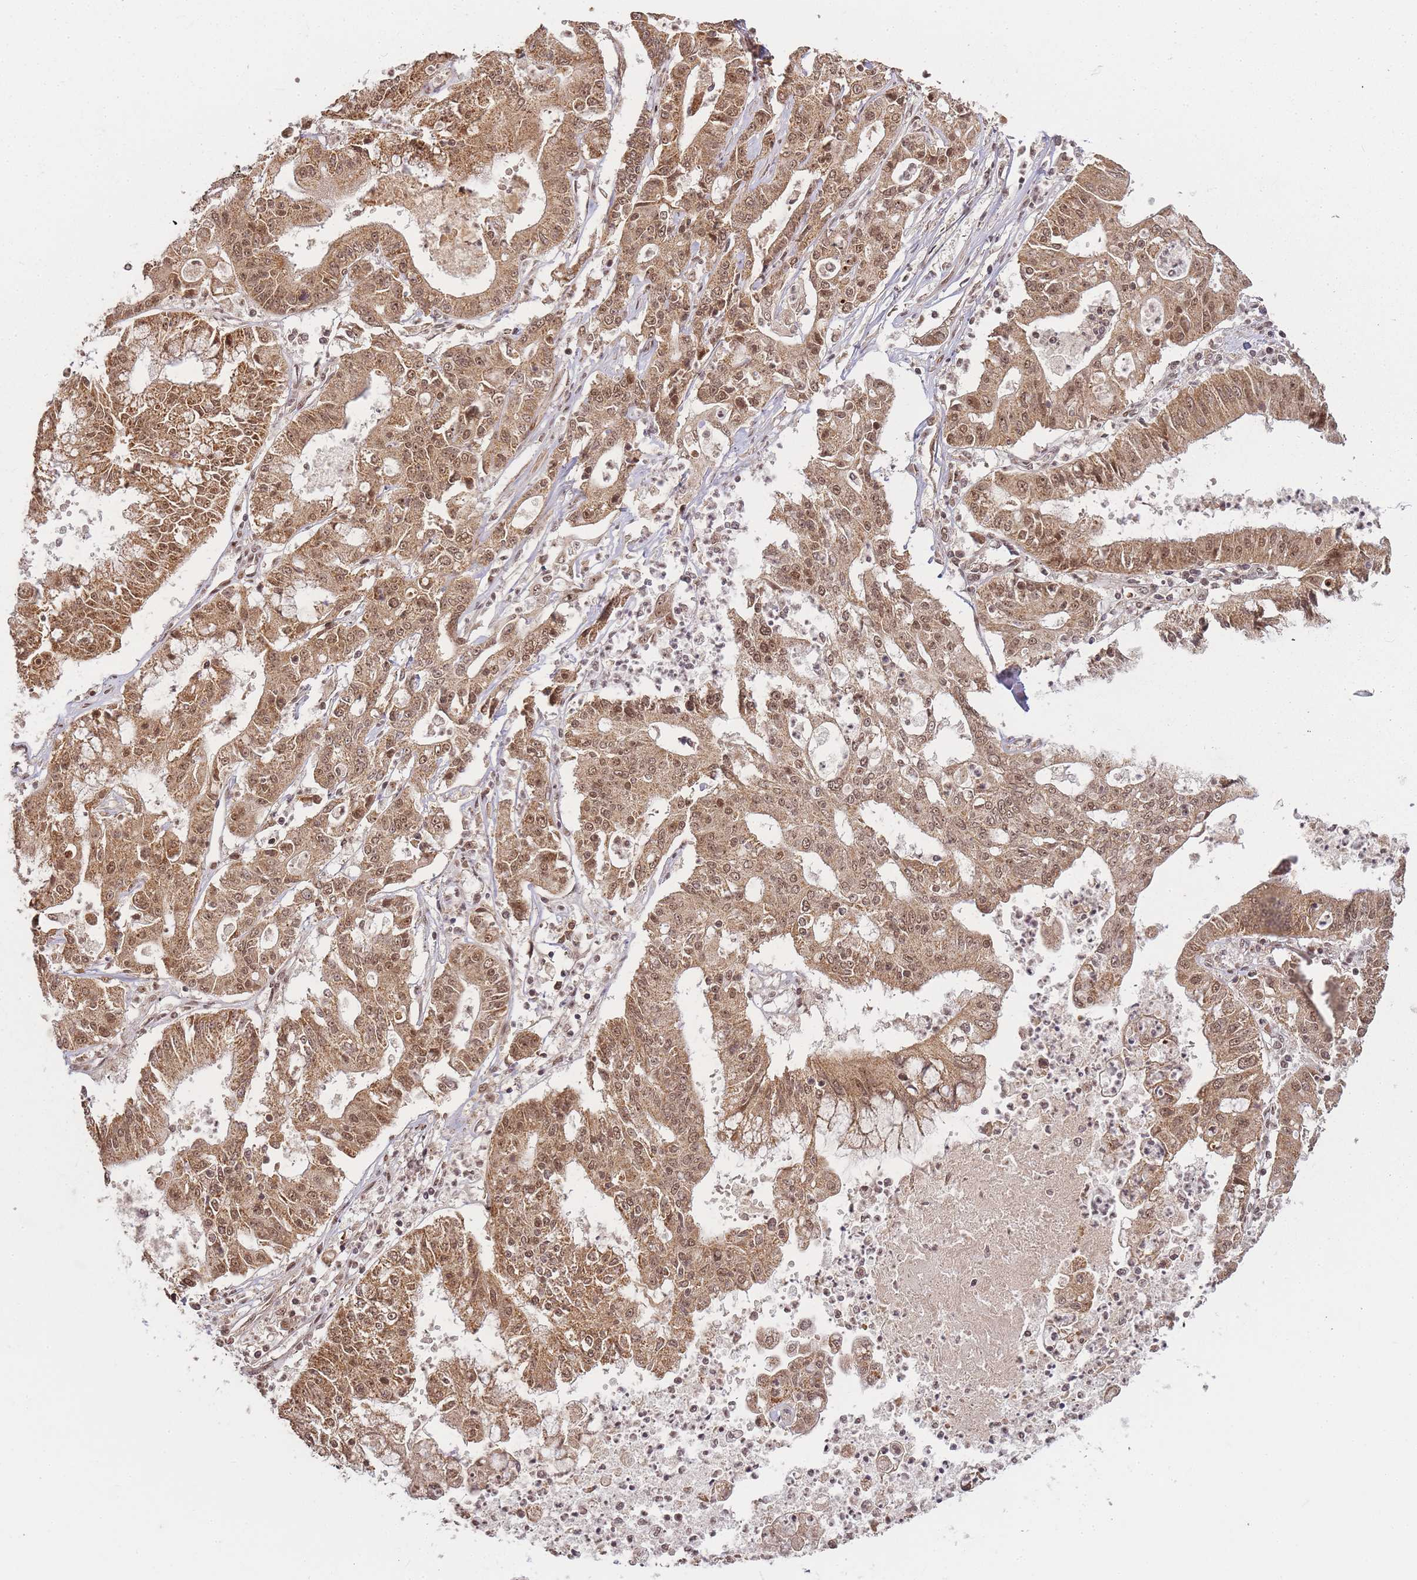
{"staining": {"intensity": "moderate", "quantity": ">75%", "location": "cytoplasmic/membranous,nuclear"}, "tissue": "ovarian cancer", "cell_type": "Tumor cells", "image_type": "cancer", "snomed": [{"axis": "morphology", "description": "Cystadenocarcinoma, mucinous, NOS"}, {"axis": "topography", "description": "Ovary"}], "caption": "A brown stain labels moderate cytoplasmic/membranous and nuclear positivity of a protein in human ovarian cancer (mucinous cystadenocarcinoma) tumor cells. The staining was performed using DAB (3,3'-diaminobenzidine) to visualize the protein expression in brown, while the nuclei were stained in blue with hematoxylin (Magnification: 20x).", "gene": "ZNF497", "patient": {"sex": "female", "age": 70}}